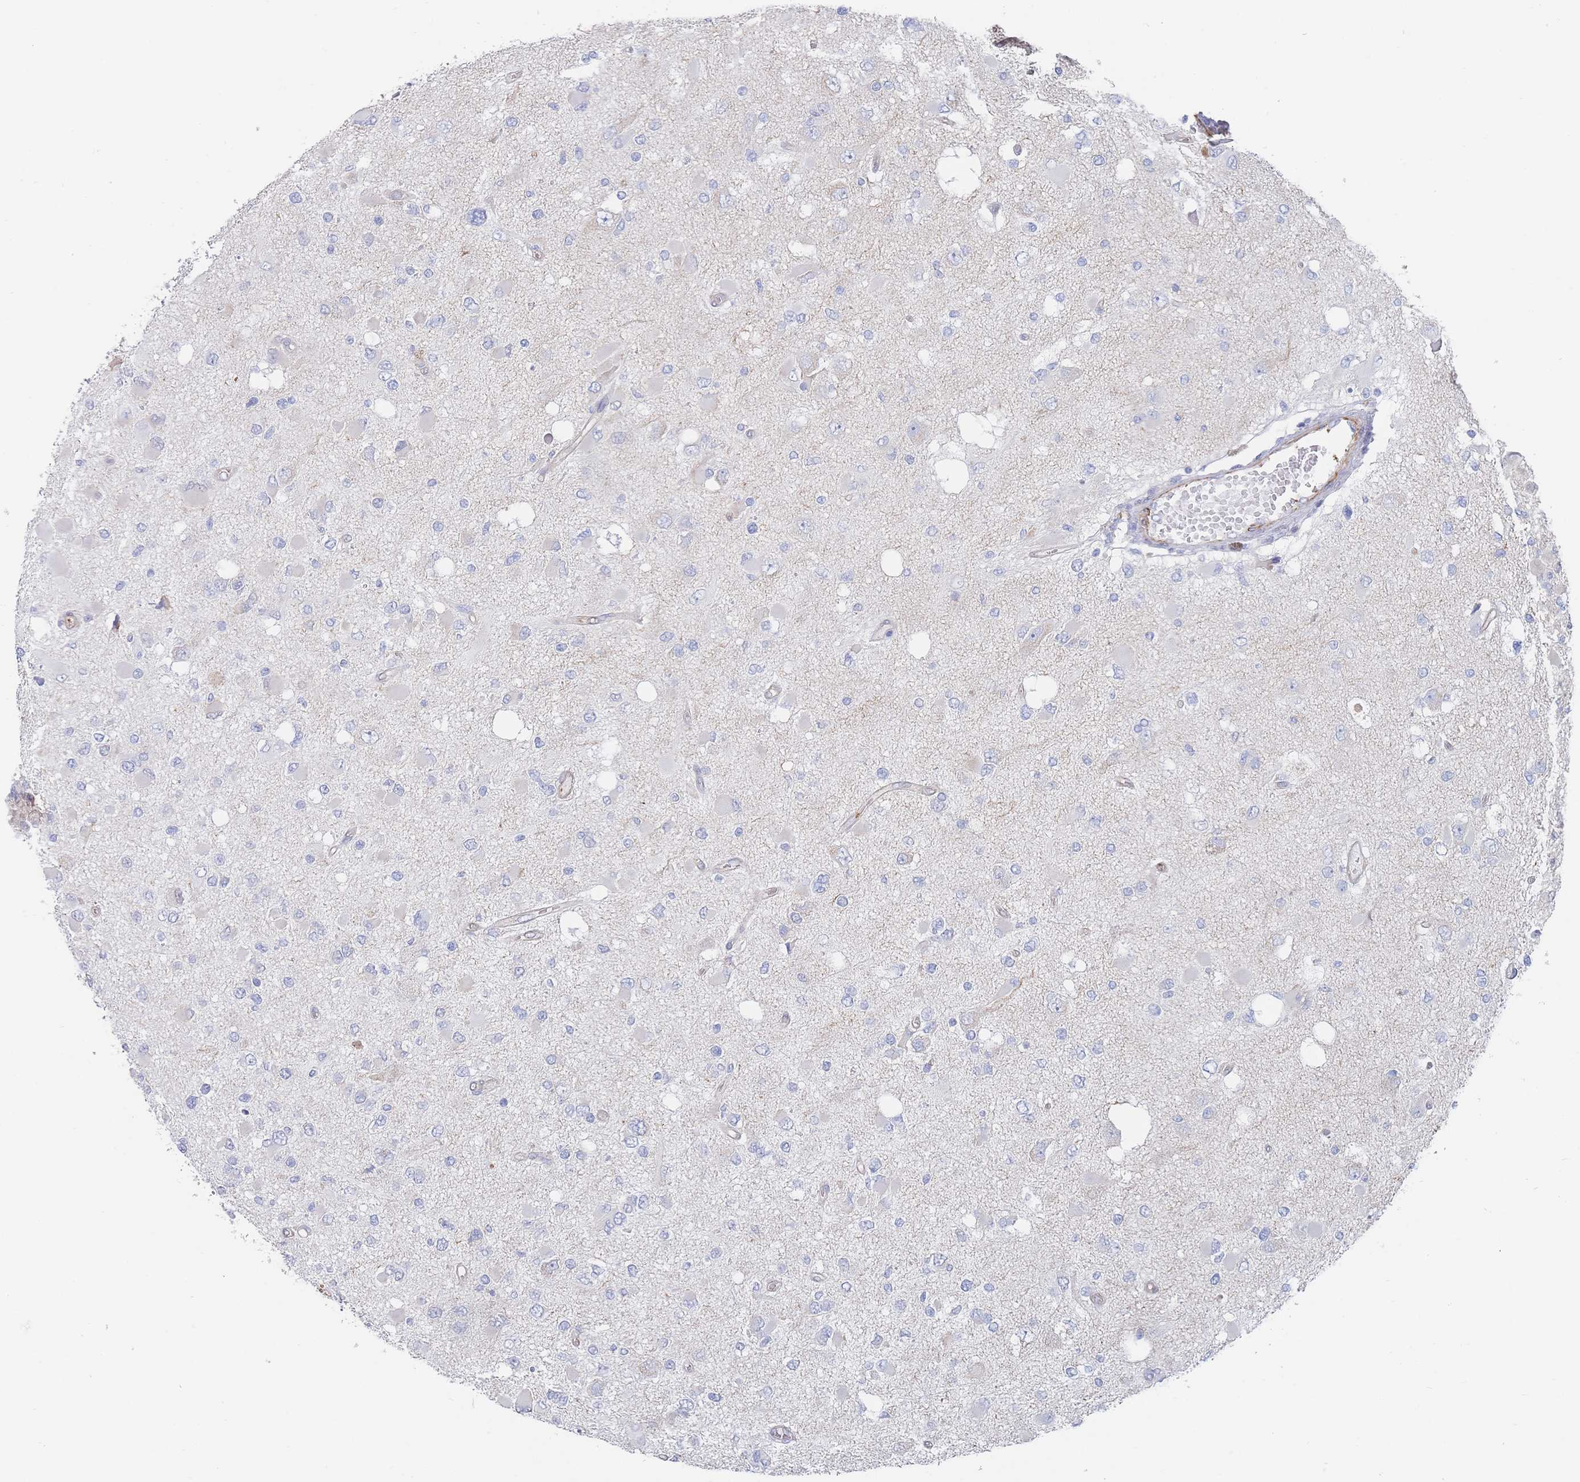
{"staining": {"intensity": "negative", "quantity": "none", "location": "none"}, "tissue": "glioma", "cell_type": "Tumor cells", "image_type": "cancer", "snomed": [{"axis": "morphology", "description": "Glioma, malignant, High grade"}, {"axis": "topography", "description": "Brain"}], "caption": "There is no significant expression in tumor cells of high-grade glioma (malignant).", "gene": "G6PC1", "patient": {"sex": "male", "age": 53}}